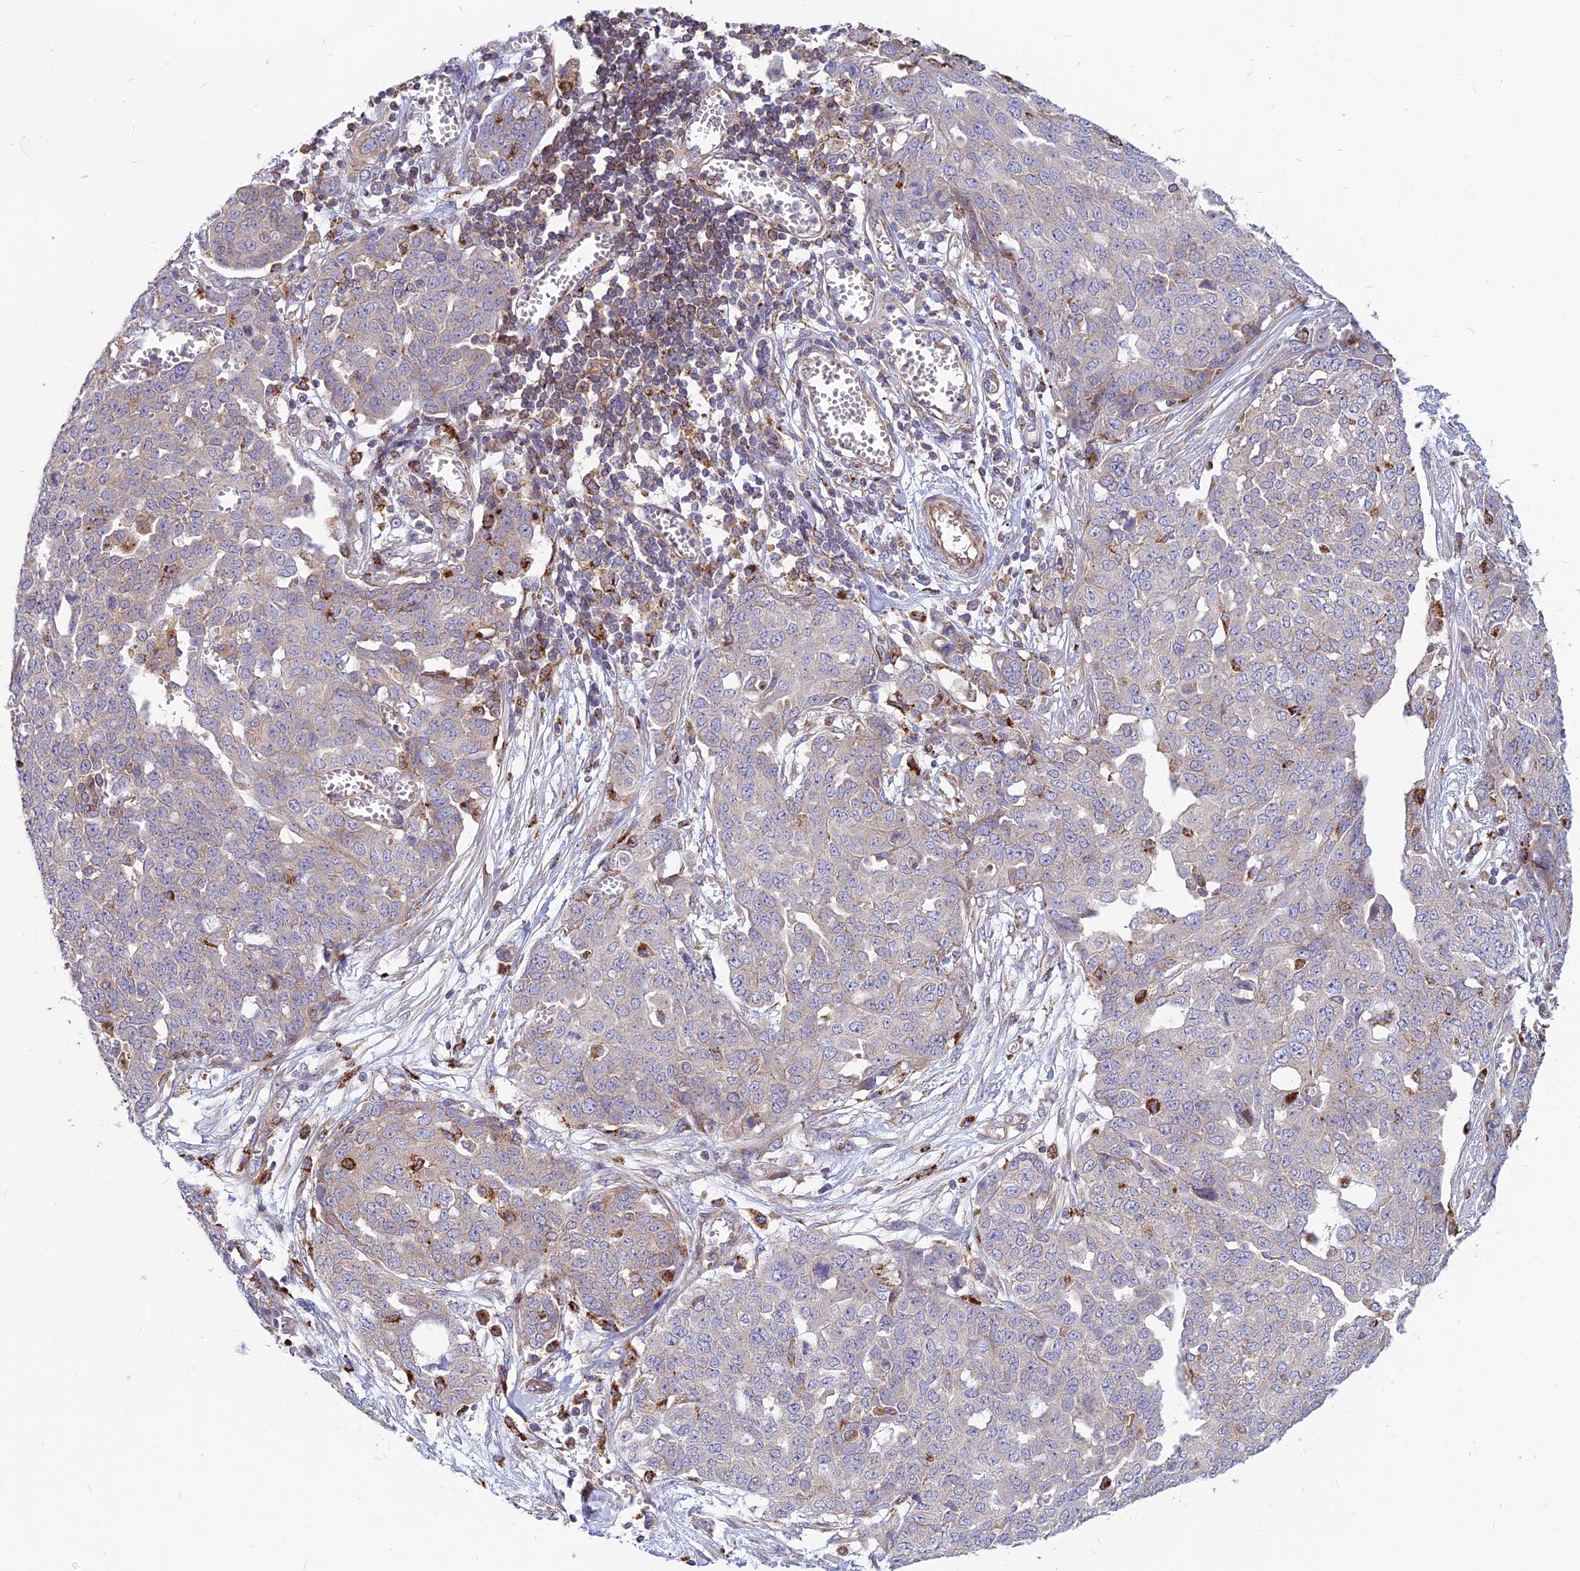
{"staining": {"intensity": "negative", "quantity": "none", "location": "none"}, "tissue": "ovarian cancer", "cell_type": "Tumor cells", "image_type": "cancer", "snomed": [{"axis": "morphology", "description": "Cystadenocarcinoma, serous, NOS"}, {"axis": "topography", "description": "Soft tissue"}, {"axis": "topography", "description": "Ovary"}], "caption": "High magnification brightfield microscopy of ovarian serous cystadenocarcinoma stained with DAB (brown) and counterstained with hematoxylin (blue): tumor cells show no significant staining.", "gene": "PHKA2", "patient": {"sex": "female", "age": 57}}